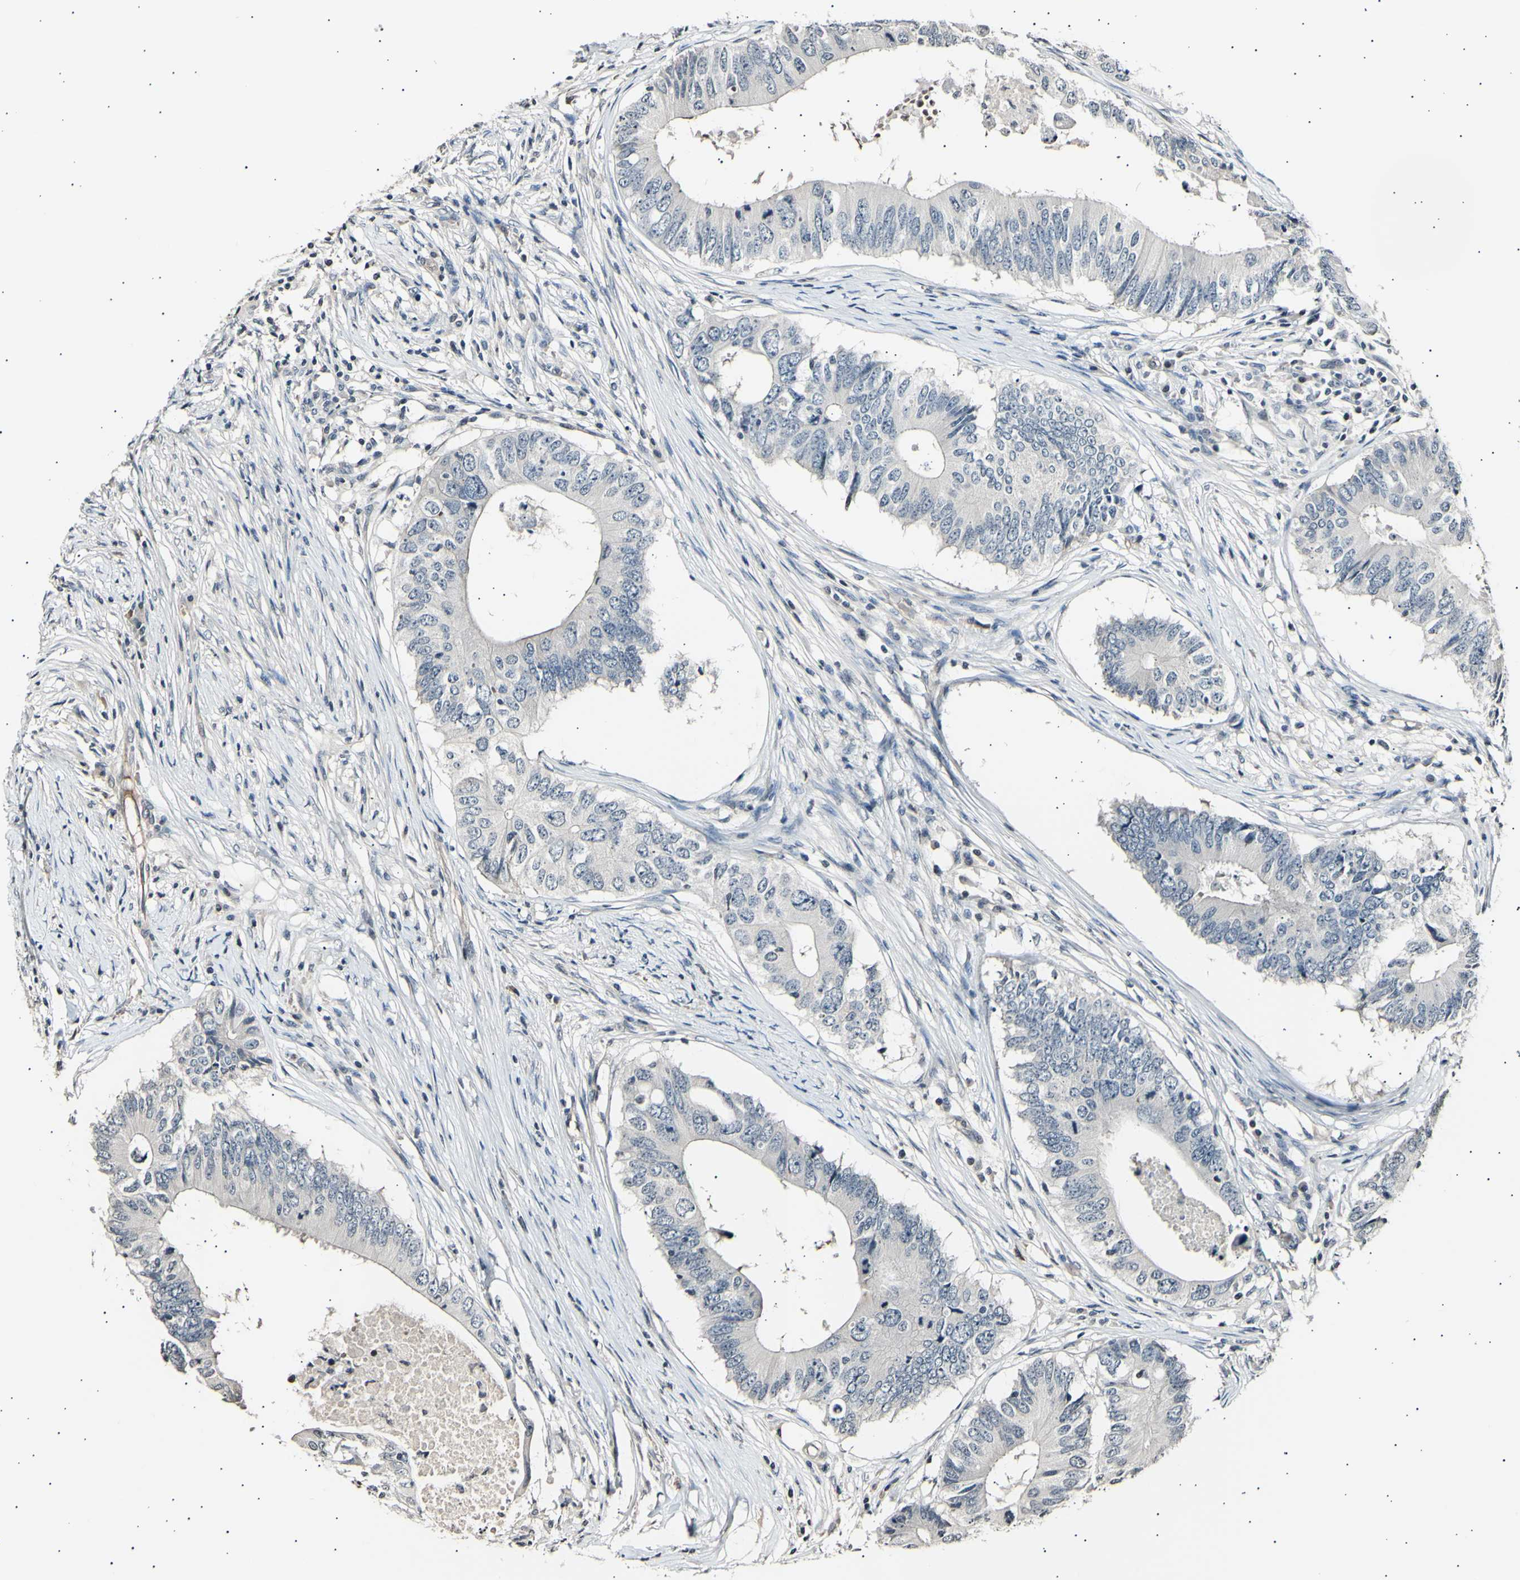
{"staining": {"intensity": "negative", "quantity": "none", "location": "none"}, "tissue": "colorectal cancer", "cell_type": "Tumor cells", "image_type": "cancer", "snomed": [{"axis": "morphology", "description": "Adenocarcinoma, NOS"}, {"axis": "topography", "description": "Colon"}], "caption": "Immunohistochemistry micrograph of neoplastic tissue: adenocarcinoma (colorectal) stained with DAB reveals no significant protein expression in tumor cells. Brightfield microscopy of IHC stained with DAB (3,3'-diaminobenzidine) (brown) and hematoxylin (blue), captured at high magnification.", "gene": "AK1", "patient": {"sex": "male", "age": 71}}